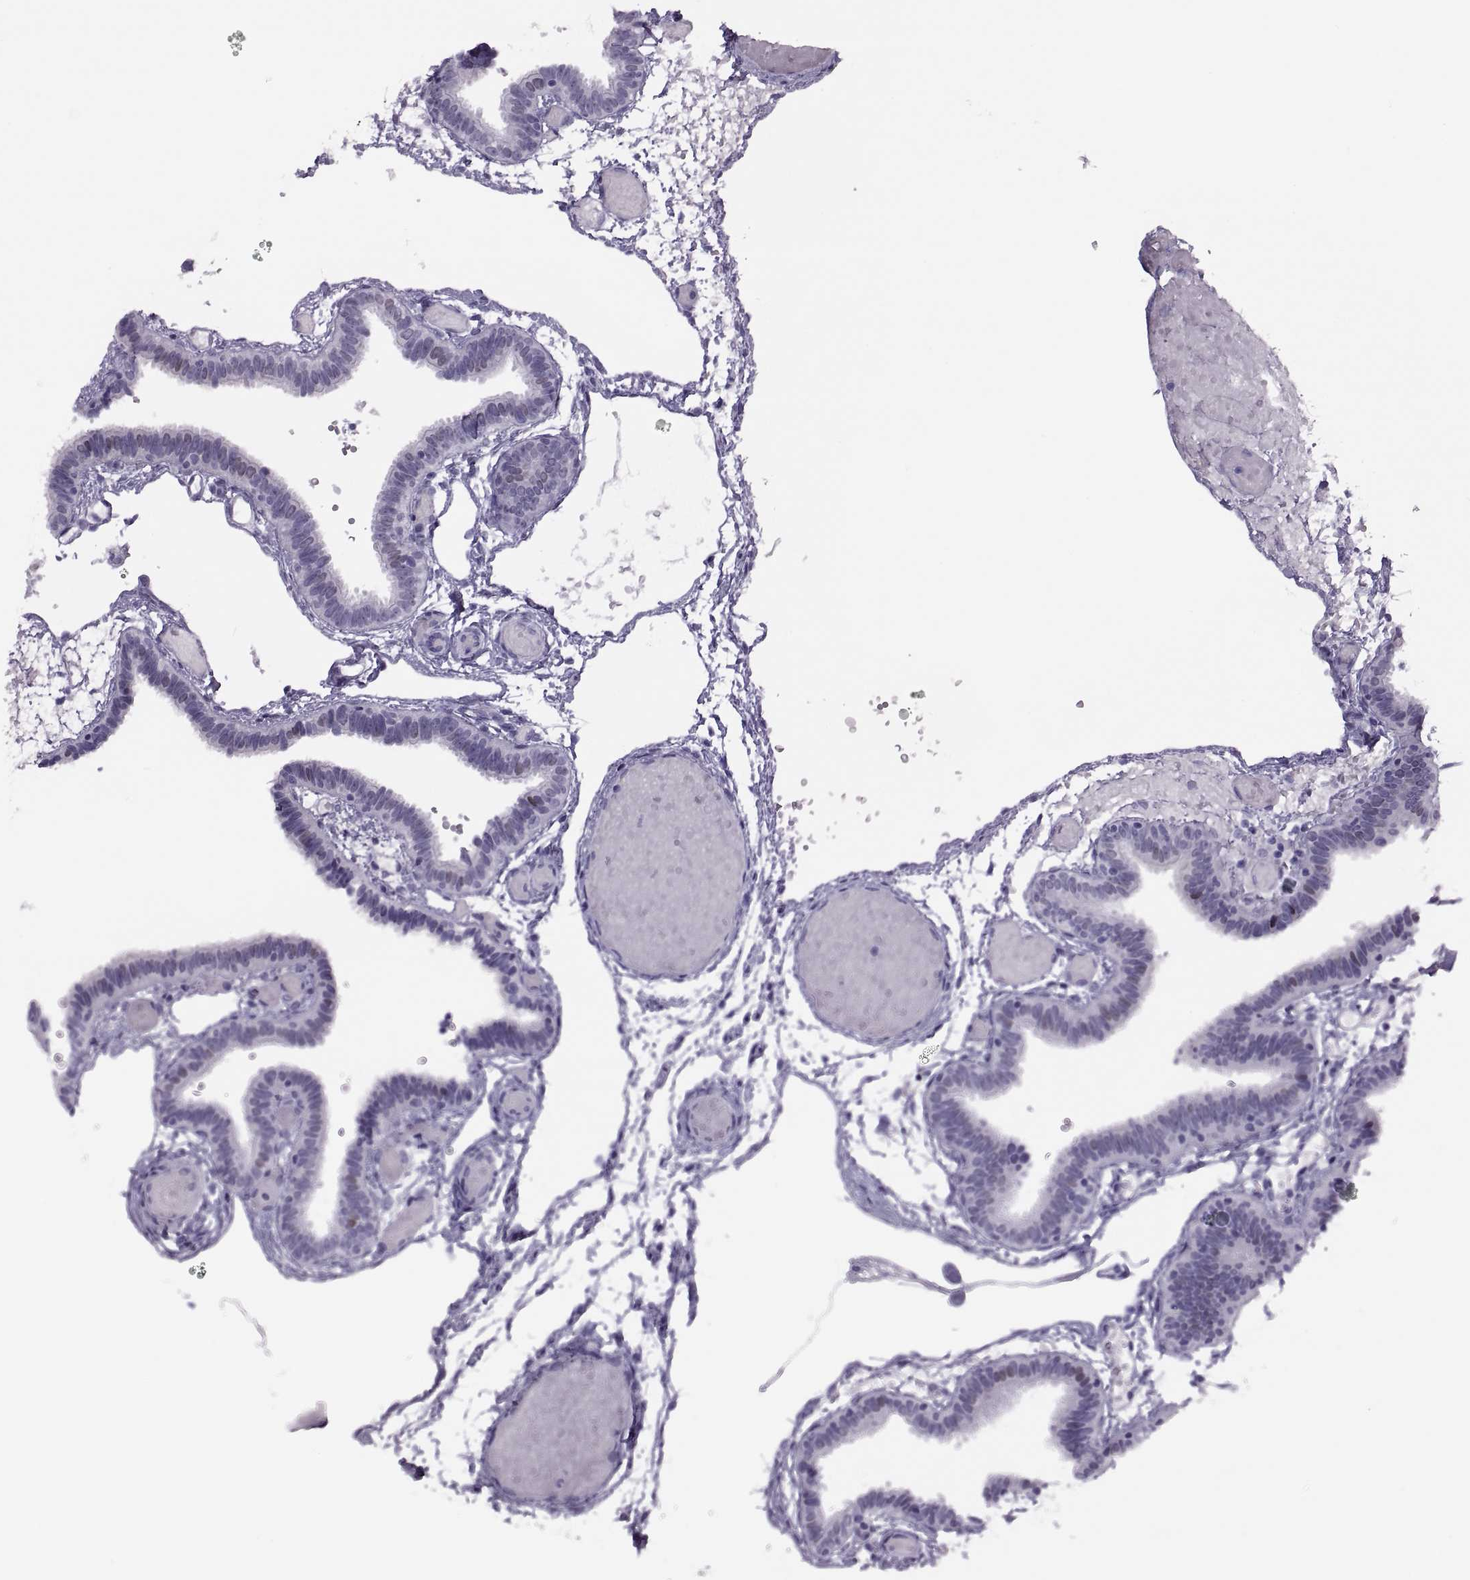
{"staining": {"intensity": "moderate", "quantity": "<25%", "location": "nuclear"}, "tissue": "fallopian tube", "cell_type": "Glandular cells", "image_type": "normal", "snomed": [{"axis": "morphology", "description": "Normal tissue, NOS"}, {"axis": "topography", "description": "Fallopian tube"}], "caption": "Immunohistochemistry (IHC) histopathology image of benign fallopian tube: human fallopian tube stained using IHC displays low levels of moderate protein expression localized specifically in the nuclear of glandular cells, appearing as a nuclear brown color.", "gene": "FAM24A", "patient": {"sex": "female", "age": 37}}